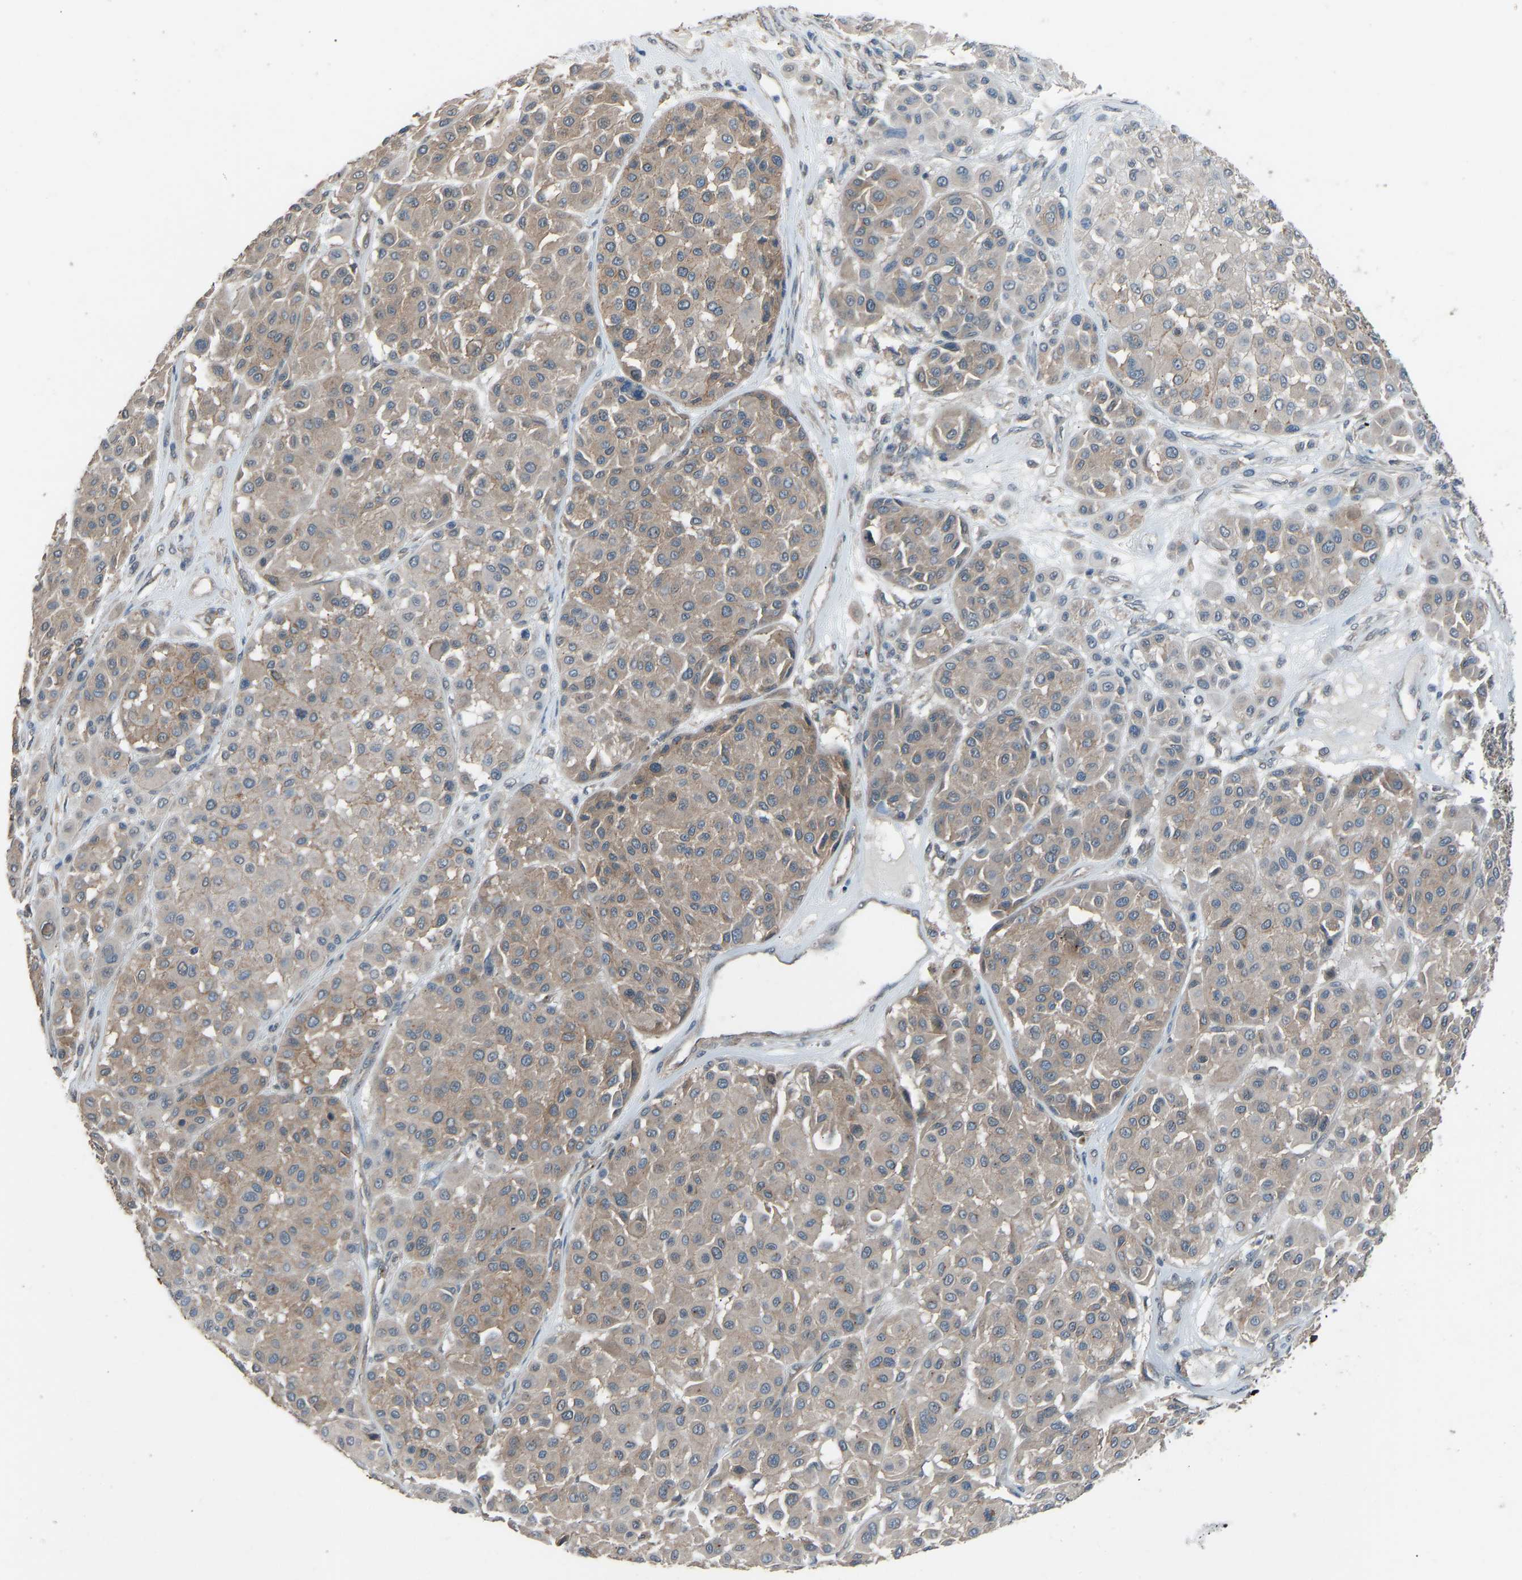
{"staining": {"intensity": "weak", "quantity": ">75%", "location": "cytoplasmic/membranous"}, "tissue": "melanoma", "cell_type": "Tumor cells", "image_type": "cancer", "snomed": [{"axis": "morphology", "description": "Malignant melanoma, Metastatic site"}, {"axis": "topography", "description": "Soft tissue"}], "caption": "Malignant melanoma (metastatic site) stained with DAB immunohistochemistry displays low levels of weak cytoplasmic/membranous positivity in about >75% of tumor cells.", "gene": "SLC43A1", "patient": {"sex": "male", "age": 41}}